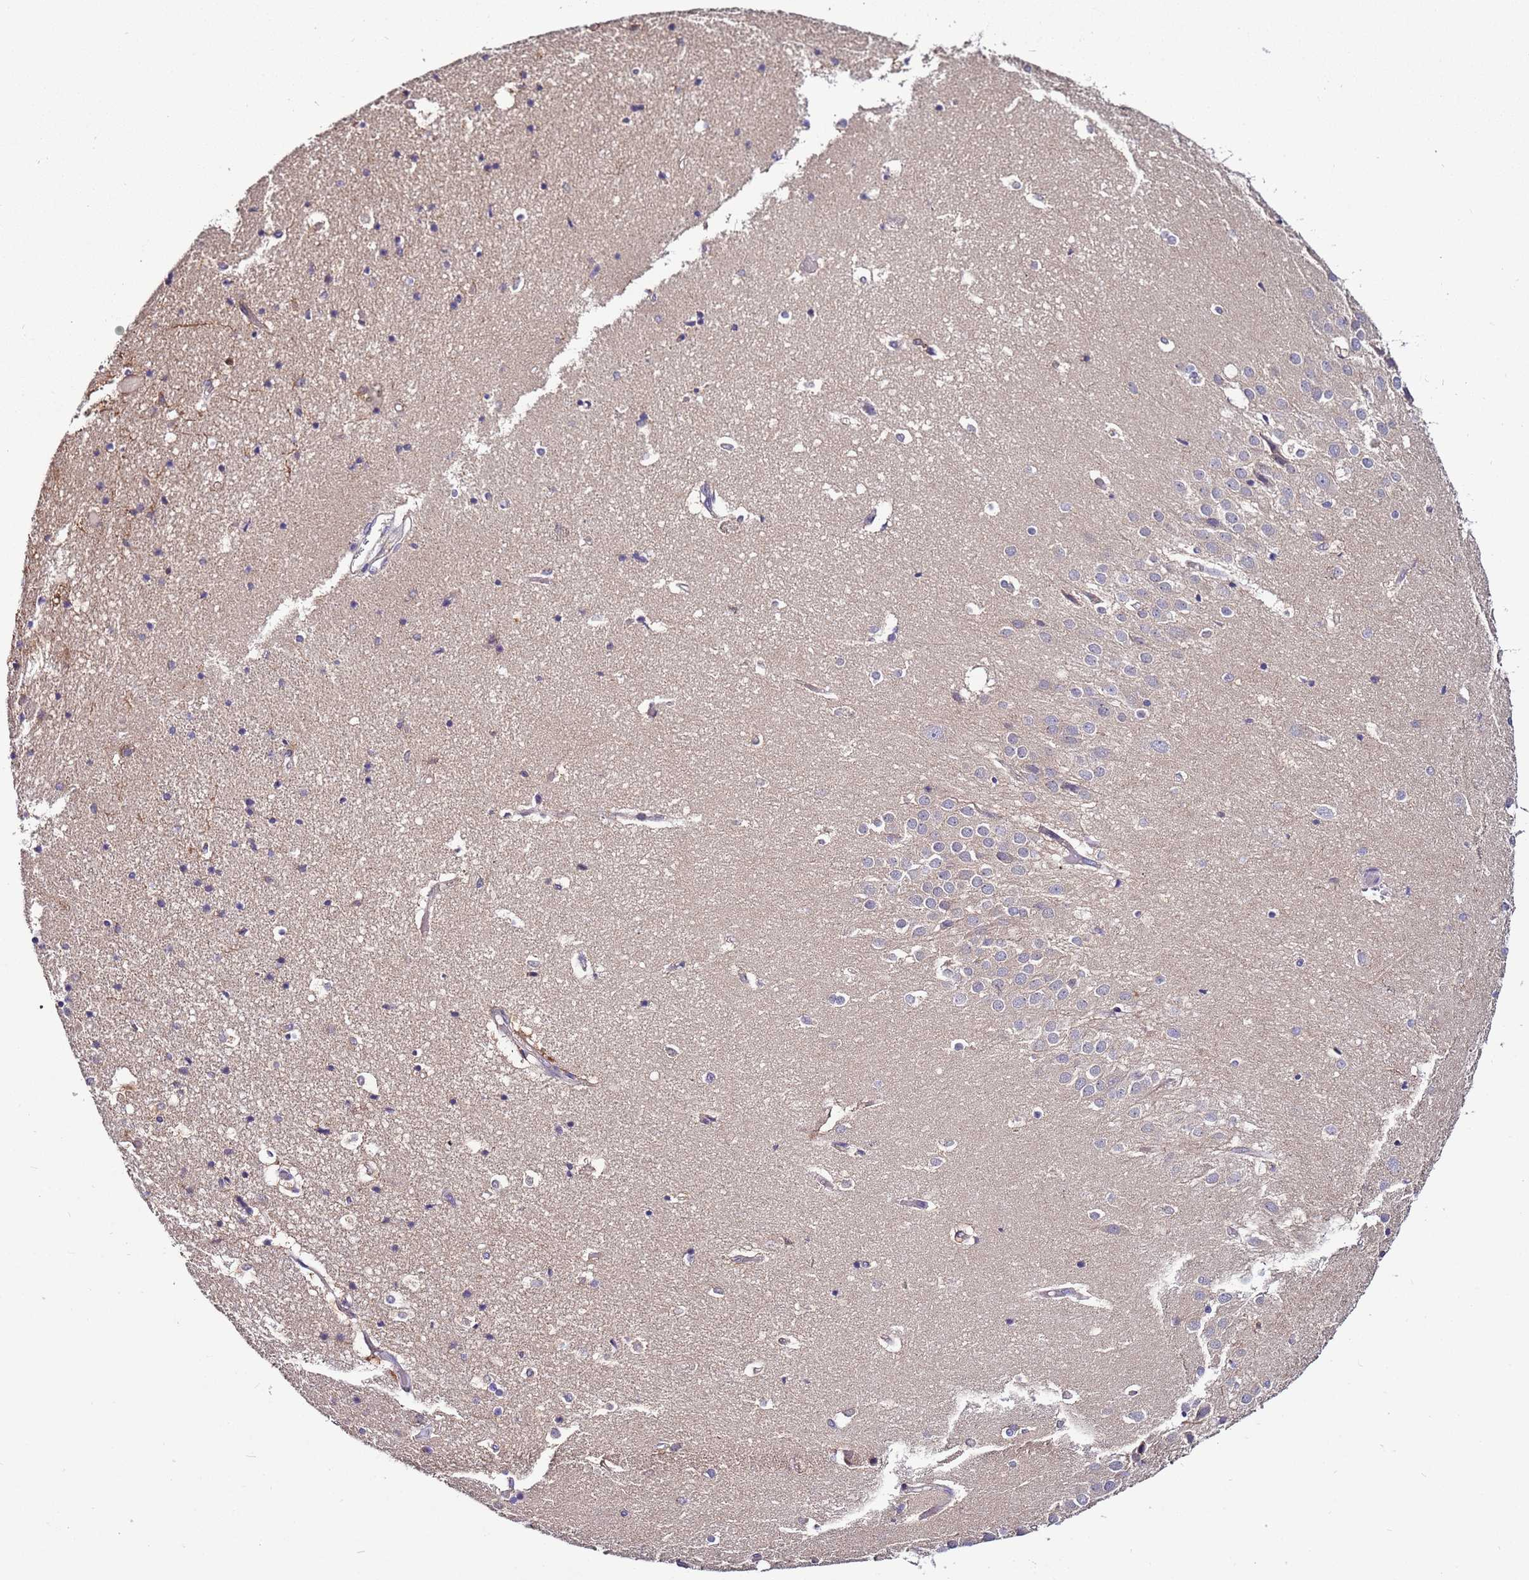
{"staining": {"intensity": "negative", "quantity": "none", "location": "none"}, "tissue": "hippocampus", "cell_type": "Glial cells", "image_type": "normal", "snomed": [{"axis": "morphology", "description": "Normal tissue, NOS"}, {"axis": "topography", "description": "Hippocampus"}], "caption": "IHC of benign hippocampus exhibits no expression in glial cells.", "gene": "IGIP", "patient": {"sex": "female", "age": 52}}